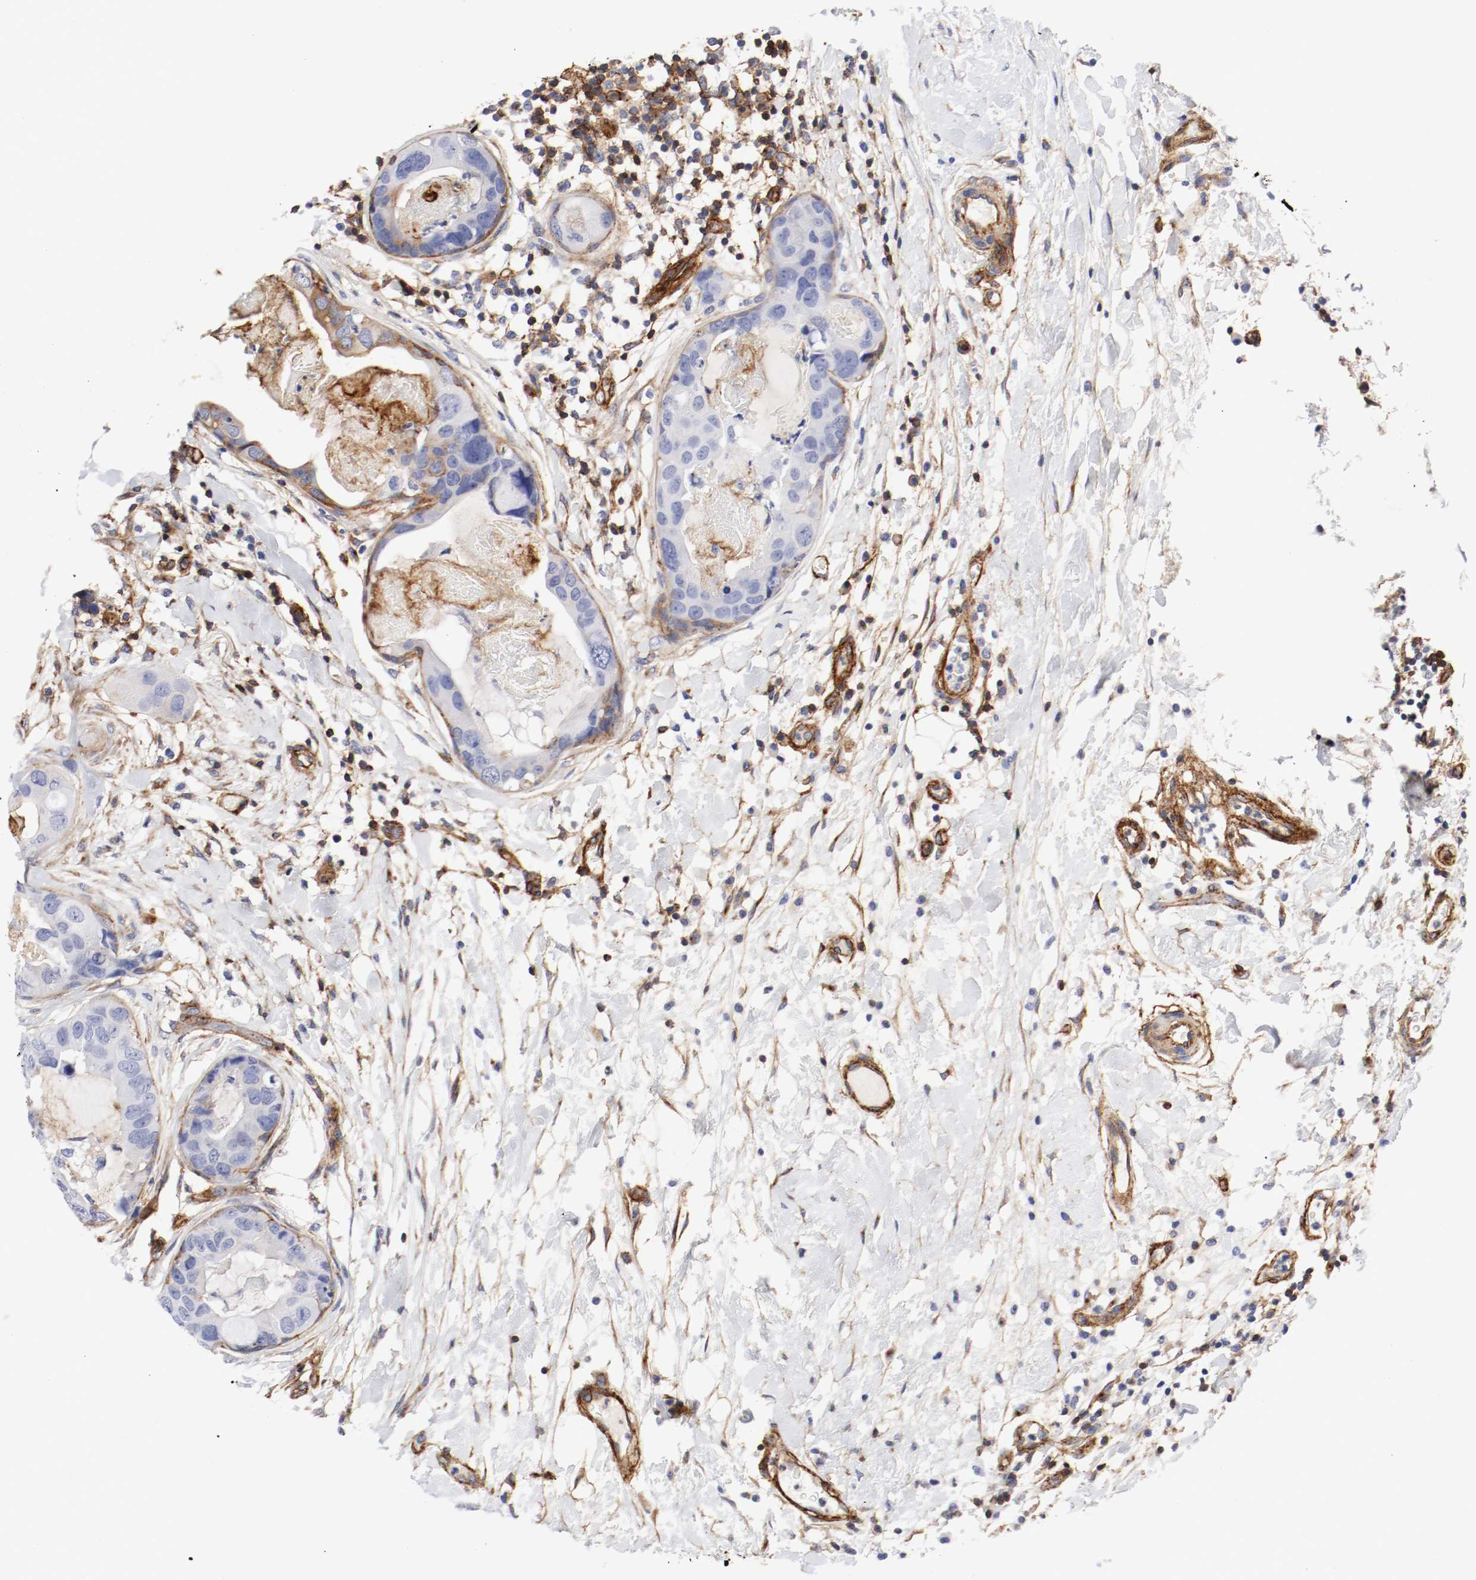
{"staining": {"intensity": "strong", "quantity": "<25%", "location": "cytoplasmic/membranous"}, "tissue": "breast cancer", "cell_type": "Tumor cells", "image_type": "cancer", "snomed": [{"axis": "morphology", "description": "Duct carcinoma"}, {"axis": "topography", "description": "Breast"}], "caption": "Immunohistochemical staining of human breast cancer (intraductal carcinoma) exhibits strong cytoplasmic/membranous protein expression in about <25% of tumor cells. (Stains: DAB in brown, nuclei in blue, Microscopy: brightfield microscopy at high magnification).", "gene": "IFITM1", "patient": {"sex": "female", "age": 40}}